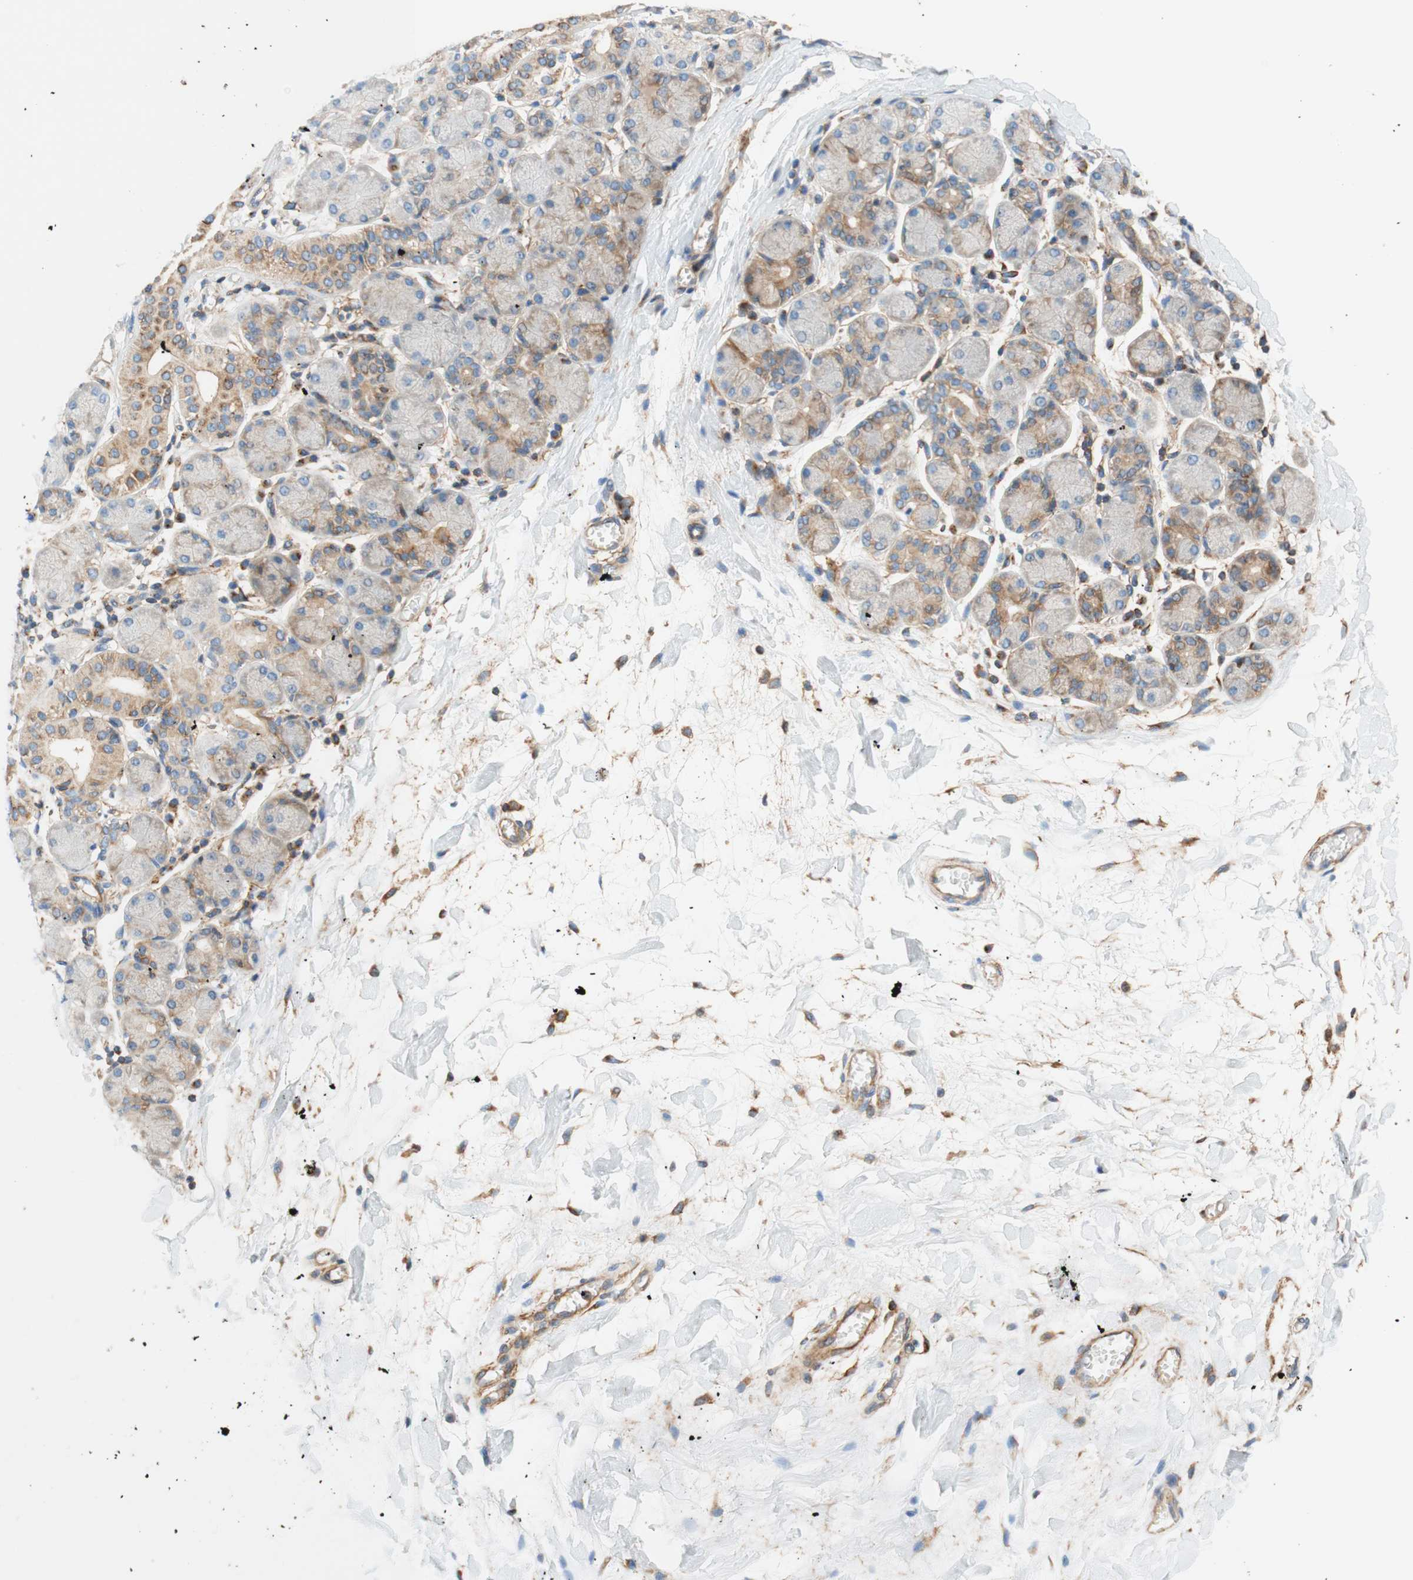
{"staining": {"intensity": "moderate", "quantity": "25%-75%", "location": "cytoplasmic/membranous"}, "tissue": "salivary gland", "cell_type": "Glandular cells", "image_type": "normal", "snomed": [{"axis": "morphology", "description": "Normal tissue, NOS"}, {"axis": "topography", "description": "Salivary gland"}], "caption": "Protein expression analysis of benign salivary gland reveals moderate cytoplasmic/membranous positivity in approximately 25%-75% of glandular cells.", "gene": "VPS26A", "patient": {"sex": "female", "age": 24}}